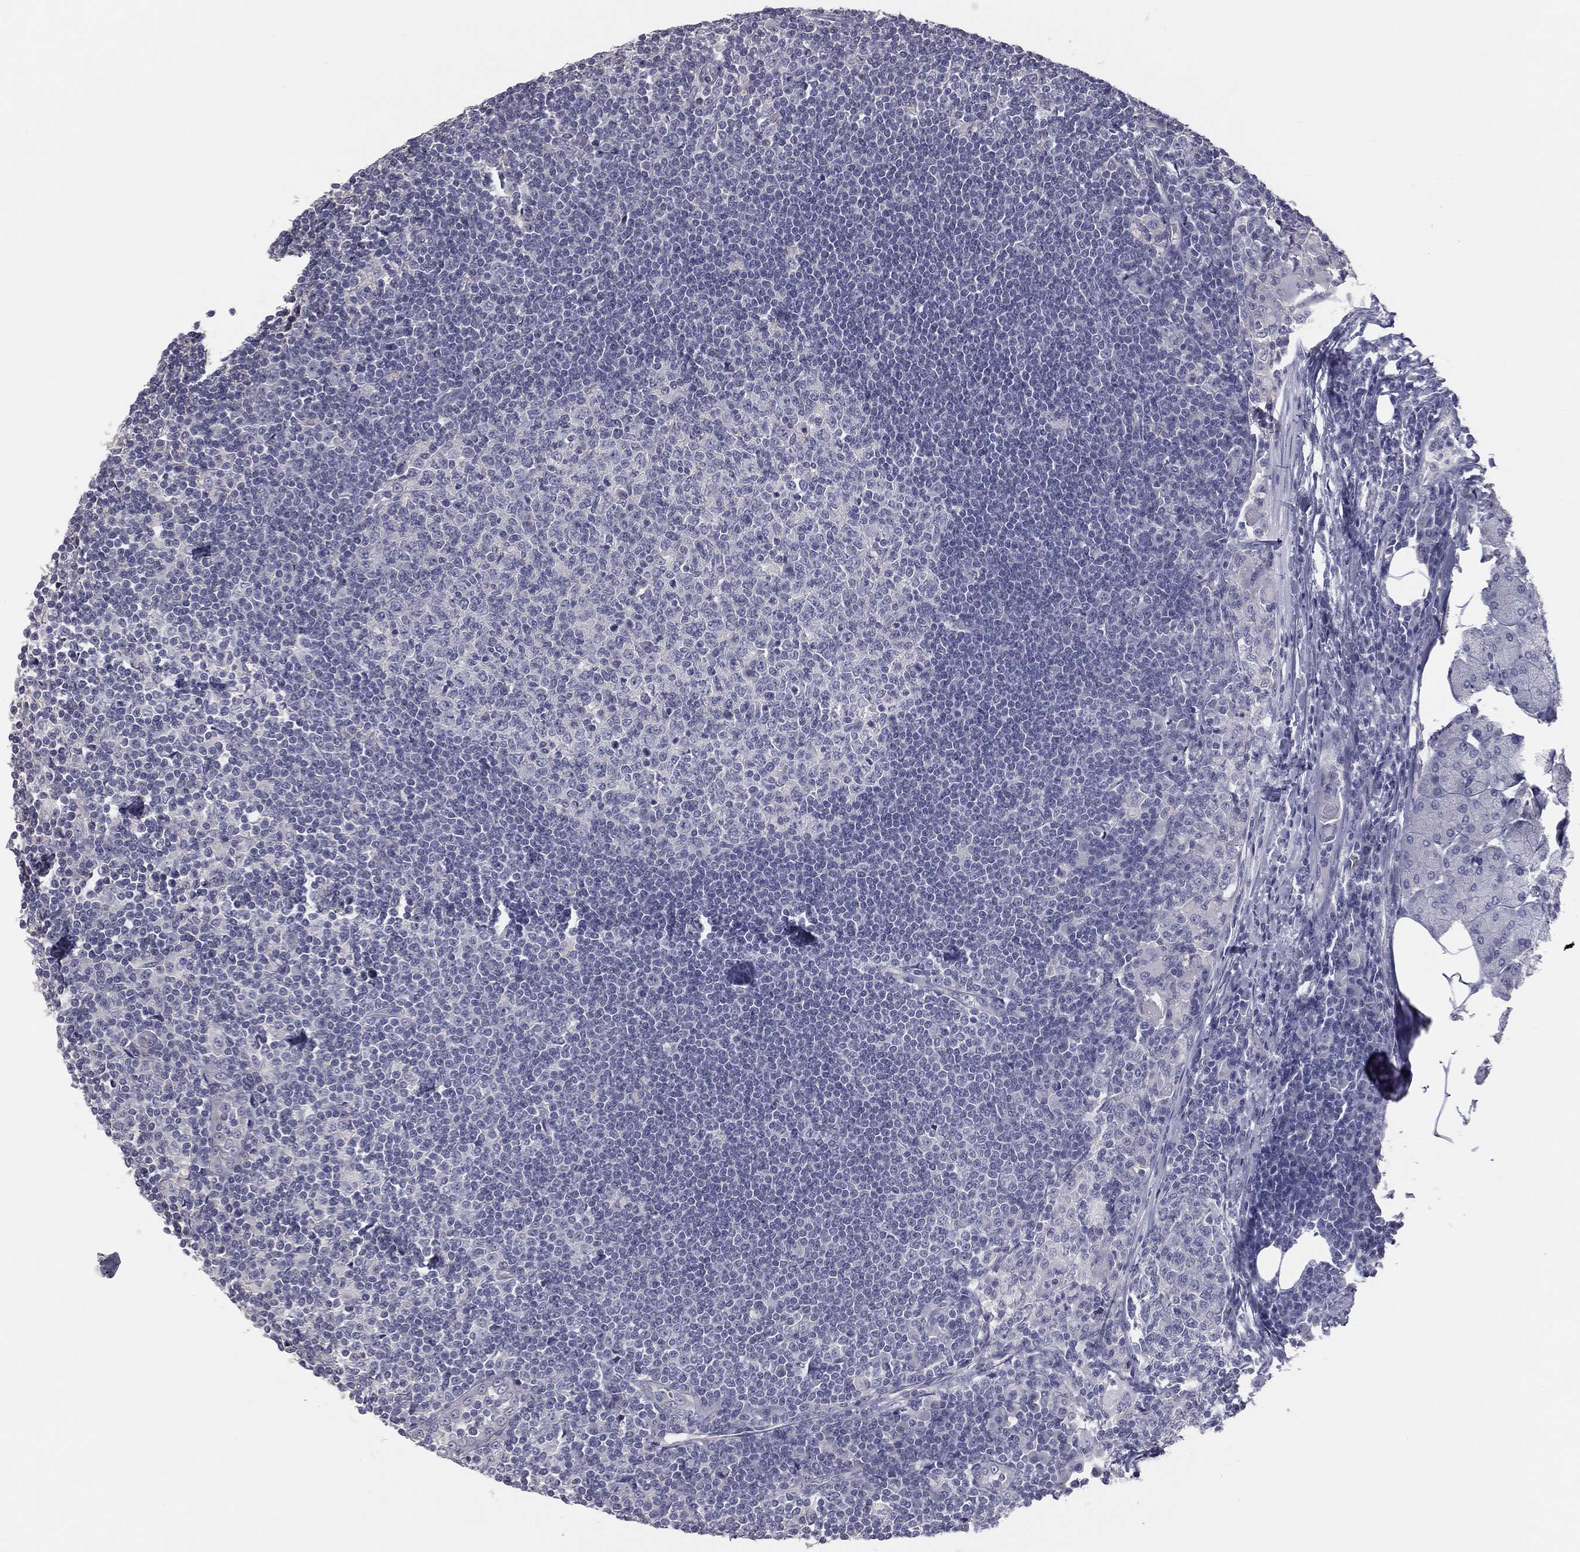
{"staining": {"intensity": "negative", "quantity": "none", "location": "none"}, "tissue": "lymph node", "cell_type": "Germinal center cells", "image_type": "normal", "snomed": [{"axis": "morphology", "description": "Normal tissue, NOS"}, {"axis": "topography", "description": "Lymph node"}, {"axis": "topography", "description": "Salivary gland"}], "caption": "Immunohistochemical staining of unremarkable human lymph node shows no significant expression in germinal center cells. The staining was performed using DAB to visualize the protein expression in brown, while the nuclei were stained in blue with hematoxylin (Magnification: 20x).", "gene": "MUC13", "patient": {"sex": "male", "age": 83}}